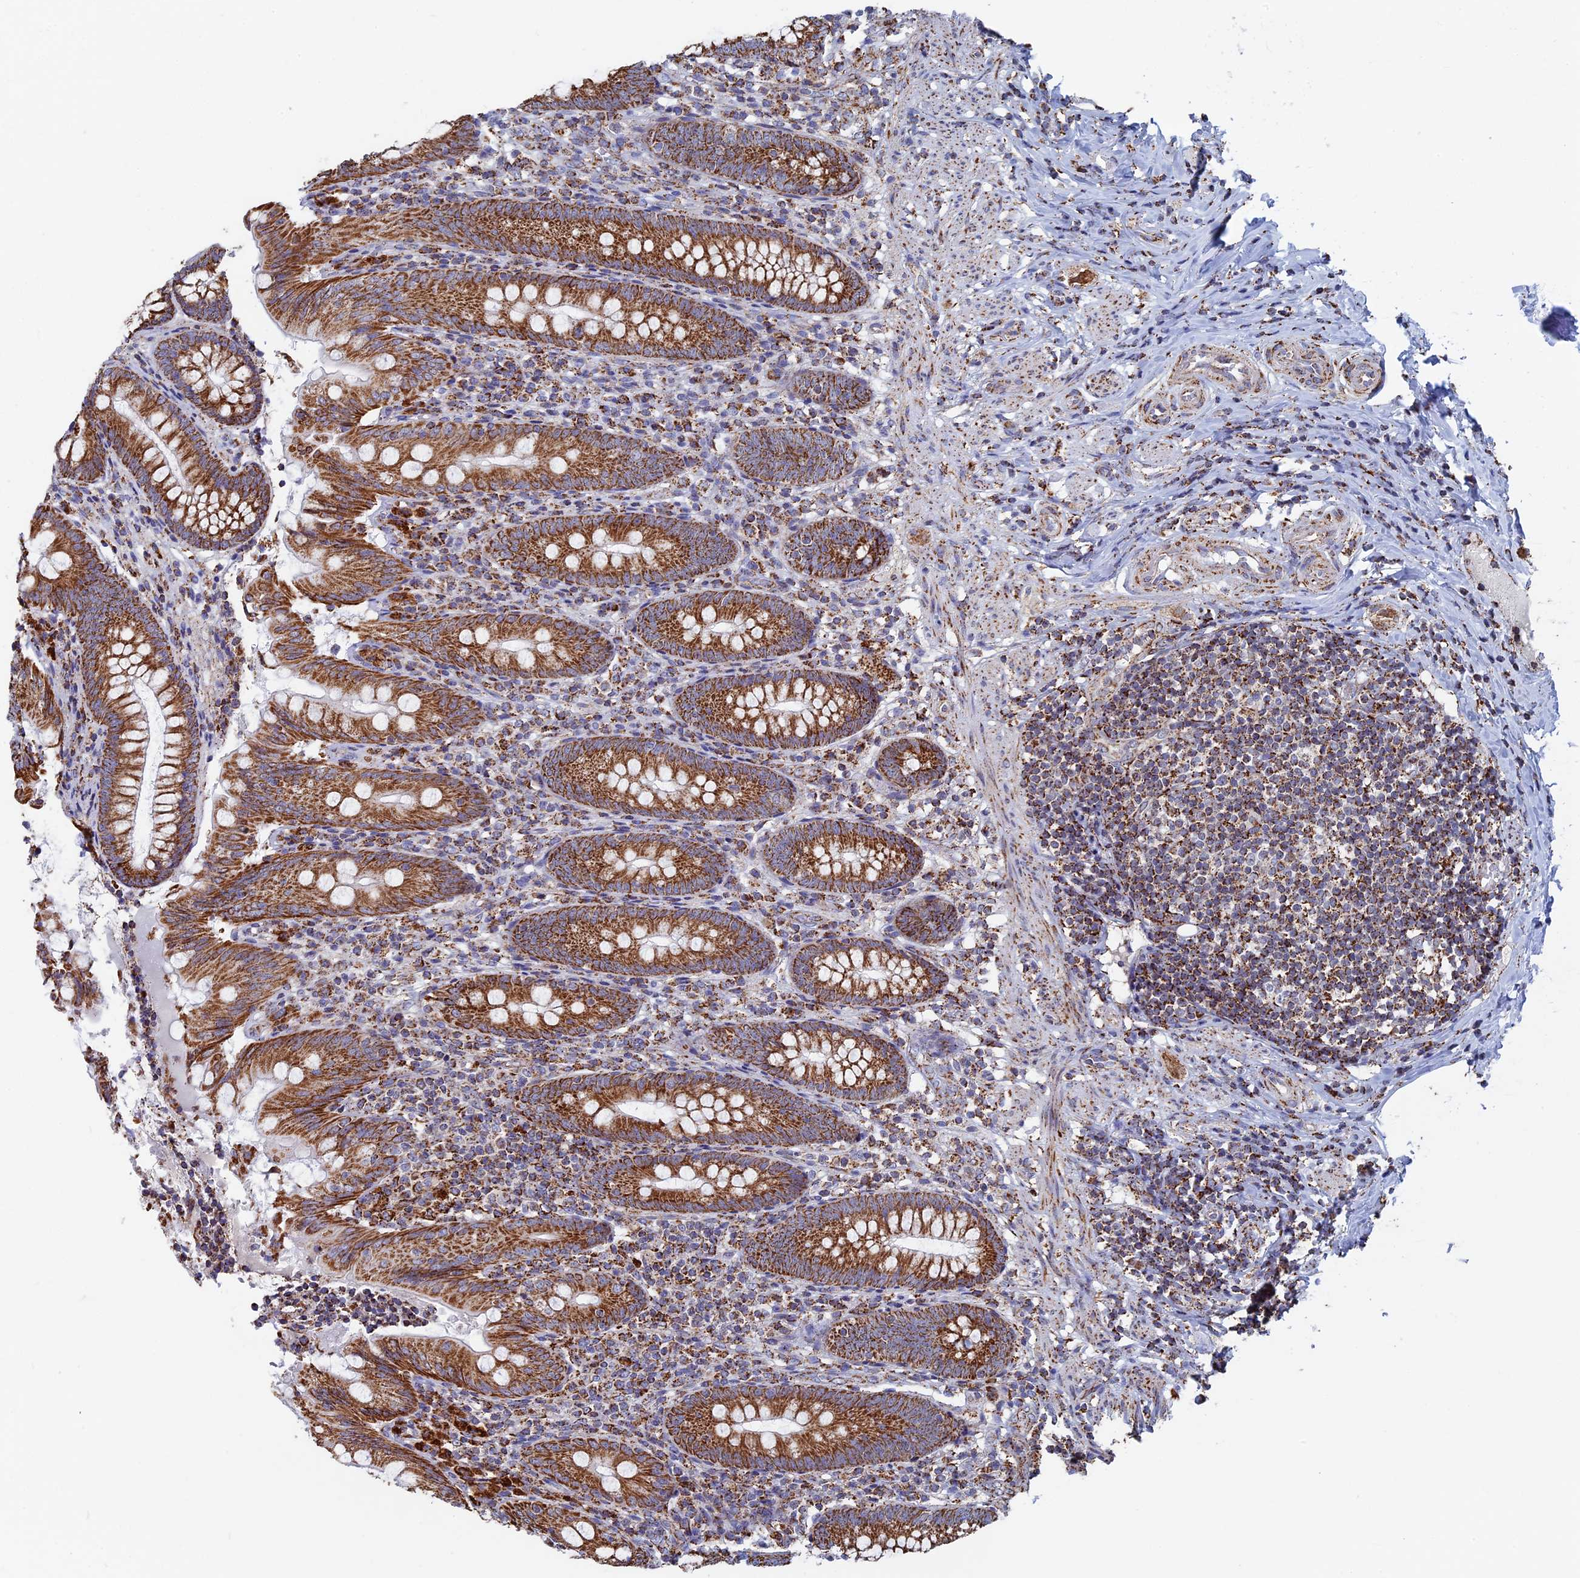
{"staining": {"intensity": "moderate", "quantity": ">75%", "location": "cytoplasmic/membranous"}, "tissue": "appendix", "cell_type": "Glandular cells", "image_type": "normal", "snomed": [{"axis": "morphology", "description": "Normal tissue, NOS"}, {"axis": "topography", "description": "Appendix"}], "caption": "Protein staining displays moderate cytoplasmic/membranous positivity in about >75% of glandular cells in benign appendix.", "gene": "SEC24D", "patient": {"sex": "male", "age": 55}}